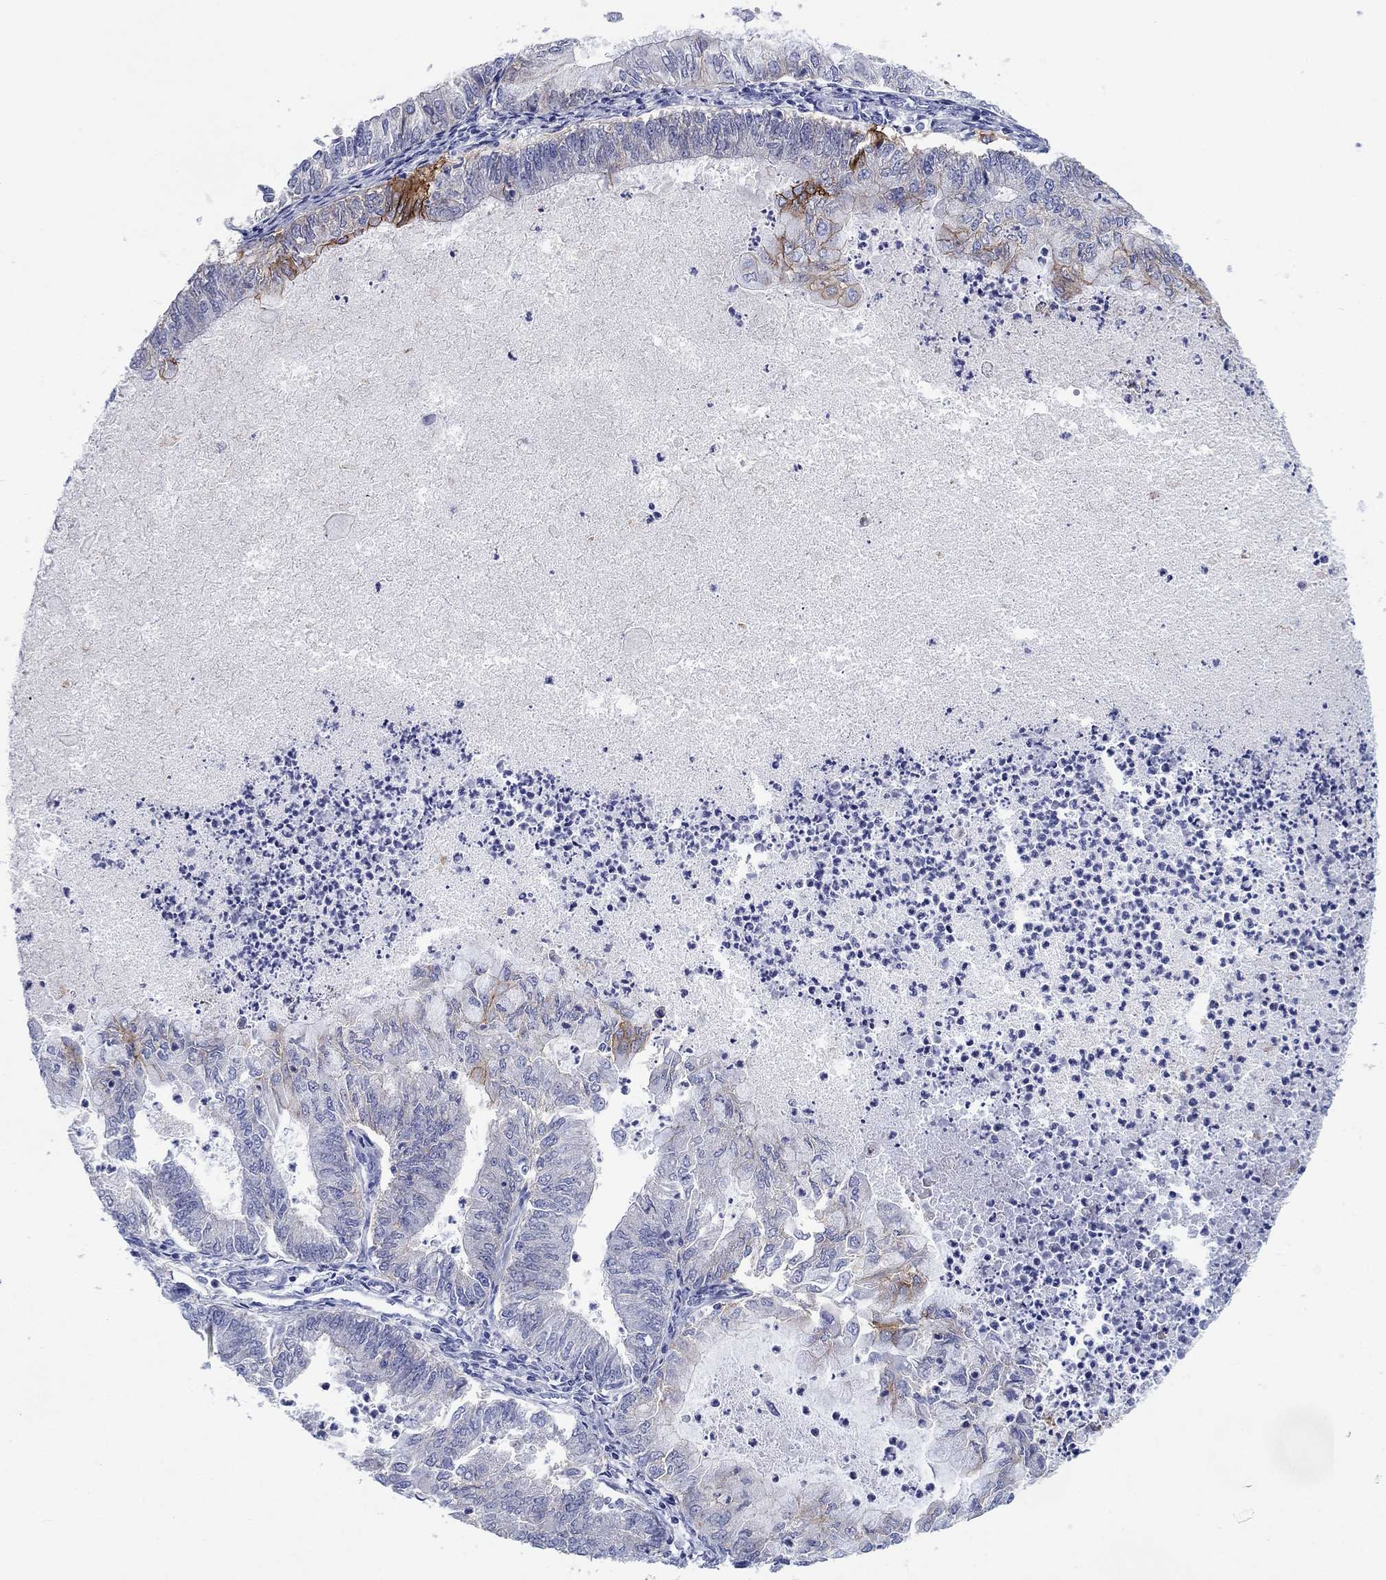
{"staining": {"intensity": "weak", "quantity": "<25%", "location": "cytoplasmic/membranous"}, "tissue": "endometrial cancer", "cell_type": "Tumor cells", "image_type": "cancer", "snomed": [{"axis": "morphology", "description": "Adenocarcinoma, NOS"}, {"axis": "topography", "description": "Endometrium"}], "caption": "Protein analysis of endometrial cancer (adenocarcinoma) shows no significant expression in tumor cells.", "gene": "ATP1B1", "patient": {"sex": "female", "age": 59}}